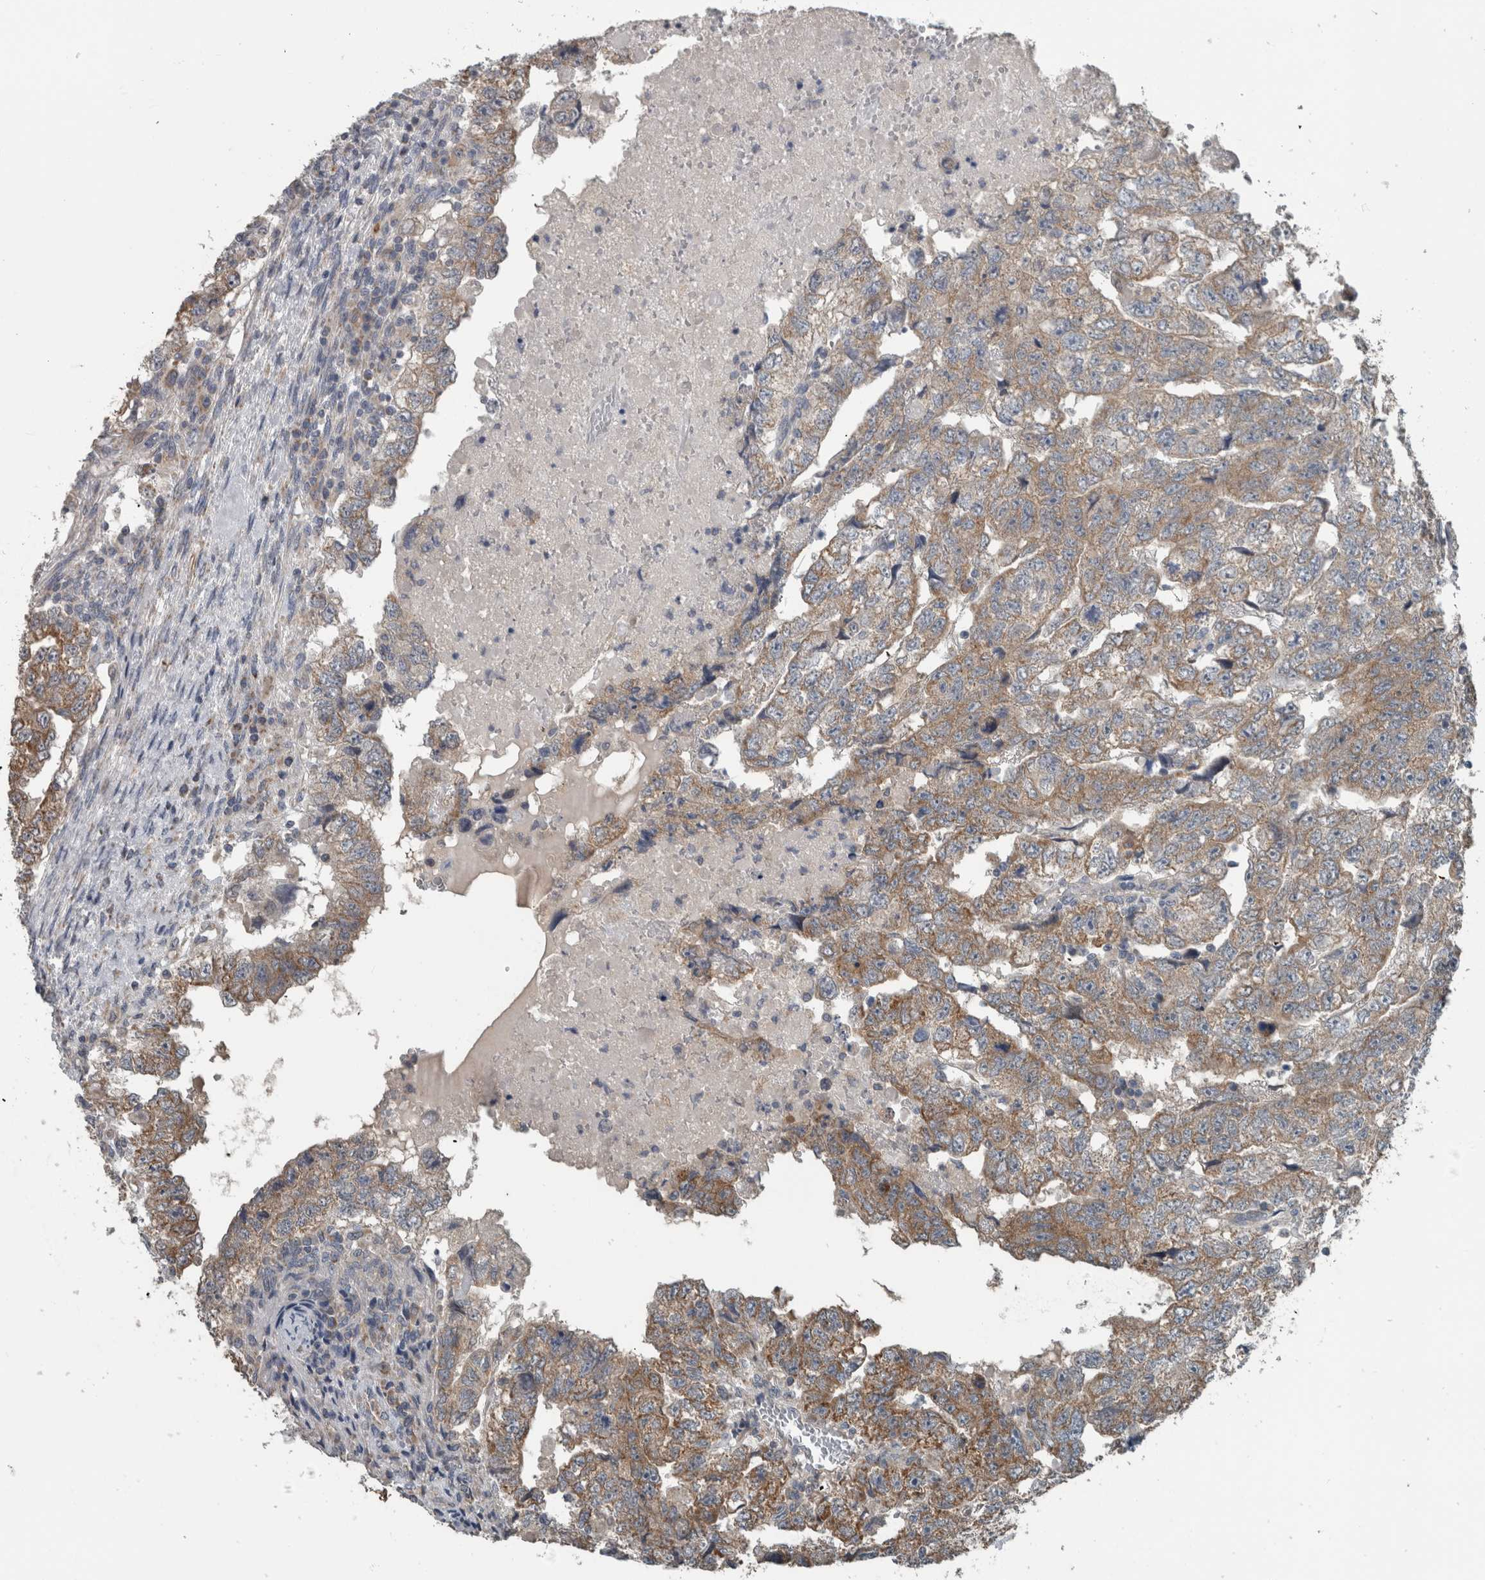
{"staining": {"intensity": "moderate", "quantity": ">75%", "location": "cytoplasmic/membranous"}, "tissue": "testis cancer", "cell_type": "Tumor cells", "image_type": "cancer", "snomed": [{"axis": "morphology", "description": "Carcinoma, Embryonal, NOS"}, {"axis": "topography", "description": "Testis"}], "caption": "Immunohistochemistry (IHC) (DAB) staining of testis cancer exhibits moderate cytoplasmic/membranous protein staining in approximately >75% of tumor cells.", "gene": "ARMC1", "patient": {"sex": "male", "age": 36}}